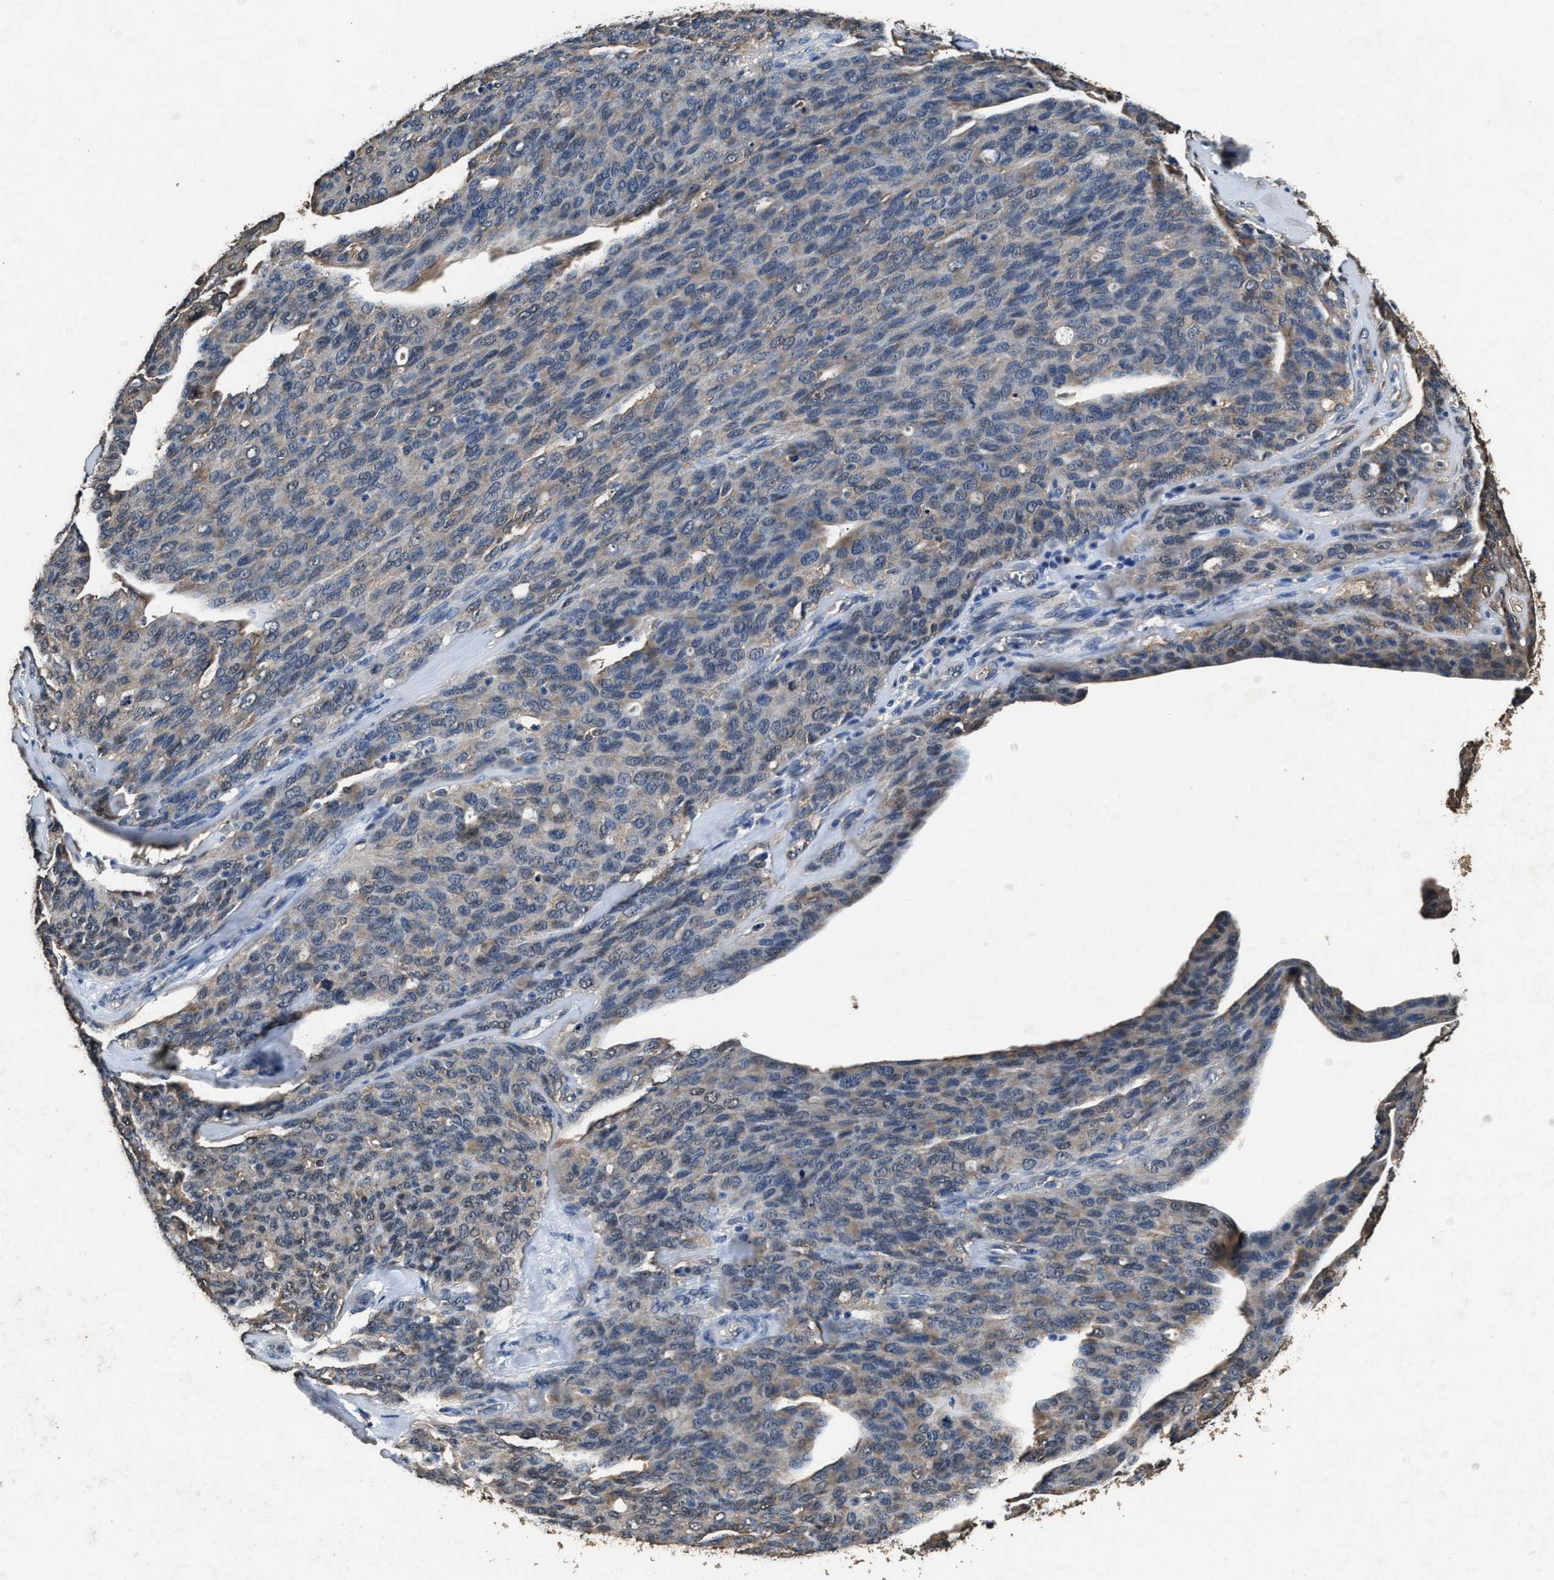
{"staining": {"intensity": "weak", "quantity": ">75%", "location": "cytoplasmic/membranous,nuclear"}, "tissue": "ovarian cancer", "cell_type": "Tumor cells", "image_type": "cancer", "snomed": [{"axis": "morphology", "description": "Carcinoma, endometroid"}, {"axis": "topography", "description": "Ovary"}], "caption": "A brown stain labels weak cytoplasmic/membranous and nuclear staining of a protein in human ovarian endometroid carcinoma tumor cells. (DAB IHC with brightfield microscopy, high magnification).", "gene": "YWHAE", "patient": {"sex": "female", "age": 60}}